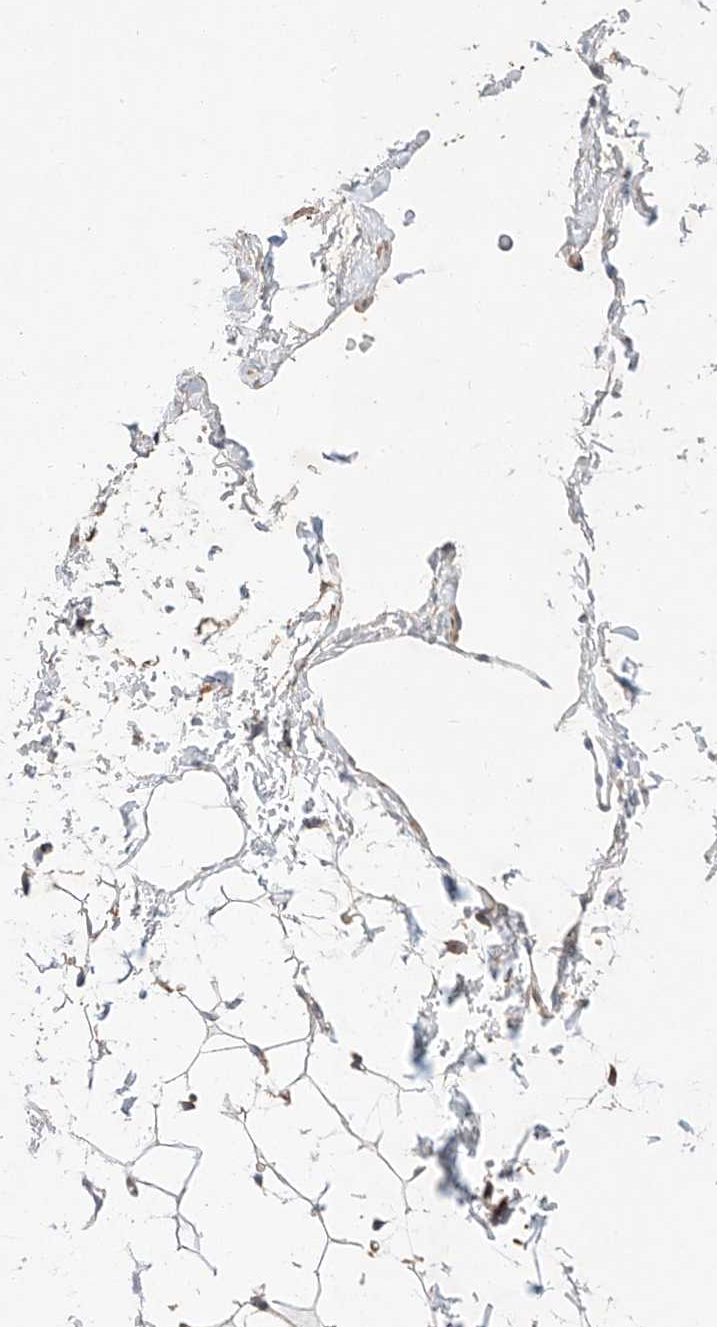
{"staining": {"intensity": "weak", "quantity": "25%-75%", "location": "cytoplasmic/membranous"}, "tissue": "adipose tissue", "cell_type": "Adipocytes", "image_type": "normal", "snomed": [{"axis": "morphology", "description": "Normal tissue, NOS"}, {"axis": "topography", "description": "Breast"}], "caption": "This is an image of IHC staining of benign adipose tissue, which shows weak expression in the cytoplasmic/membranous of adipocytes.", "gene": "RAB23", "patient": {"sex": "female", "age": 23}}